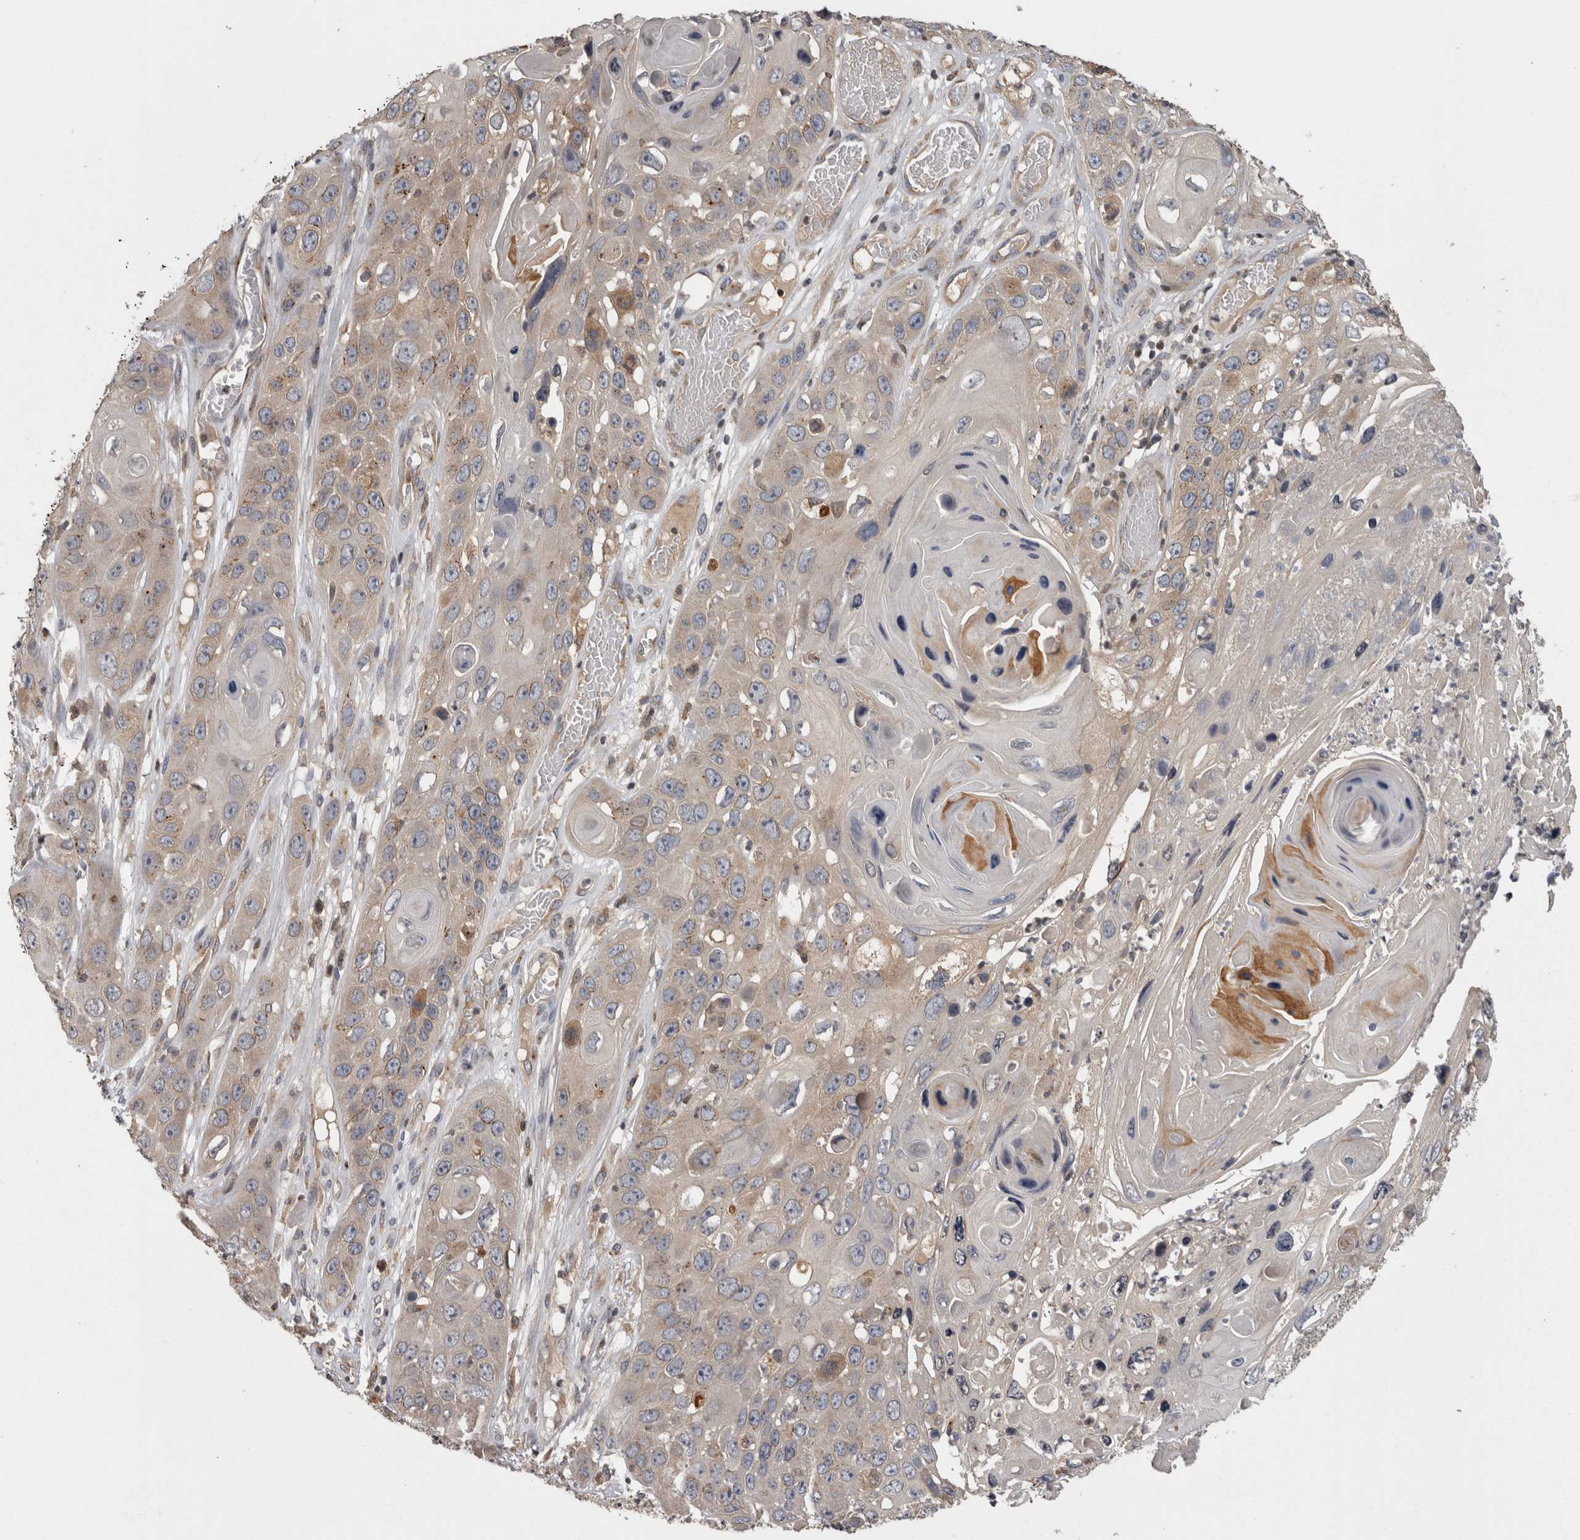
{"staining": {"intensity": "weak", "quantity": "<25%", "location": "cytoplasmic/membranous"}, "tissue": "skin cancer", "cell_type": "Tumor cells", "image_type": "cancer", "snomed": [{"axis": "morphology", "description": "Squamous cell carcinoma, NOS"}, {"axis": "topography", "description": "Skin"}], "caption": "DAB immunohistochemical staining of human skin cancer displays no significant staining in tumor cells.", "gene": "PCM1", "patient": {"sex": "male", "age": 55}}